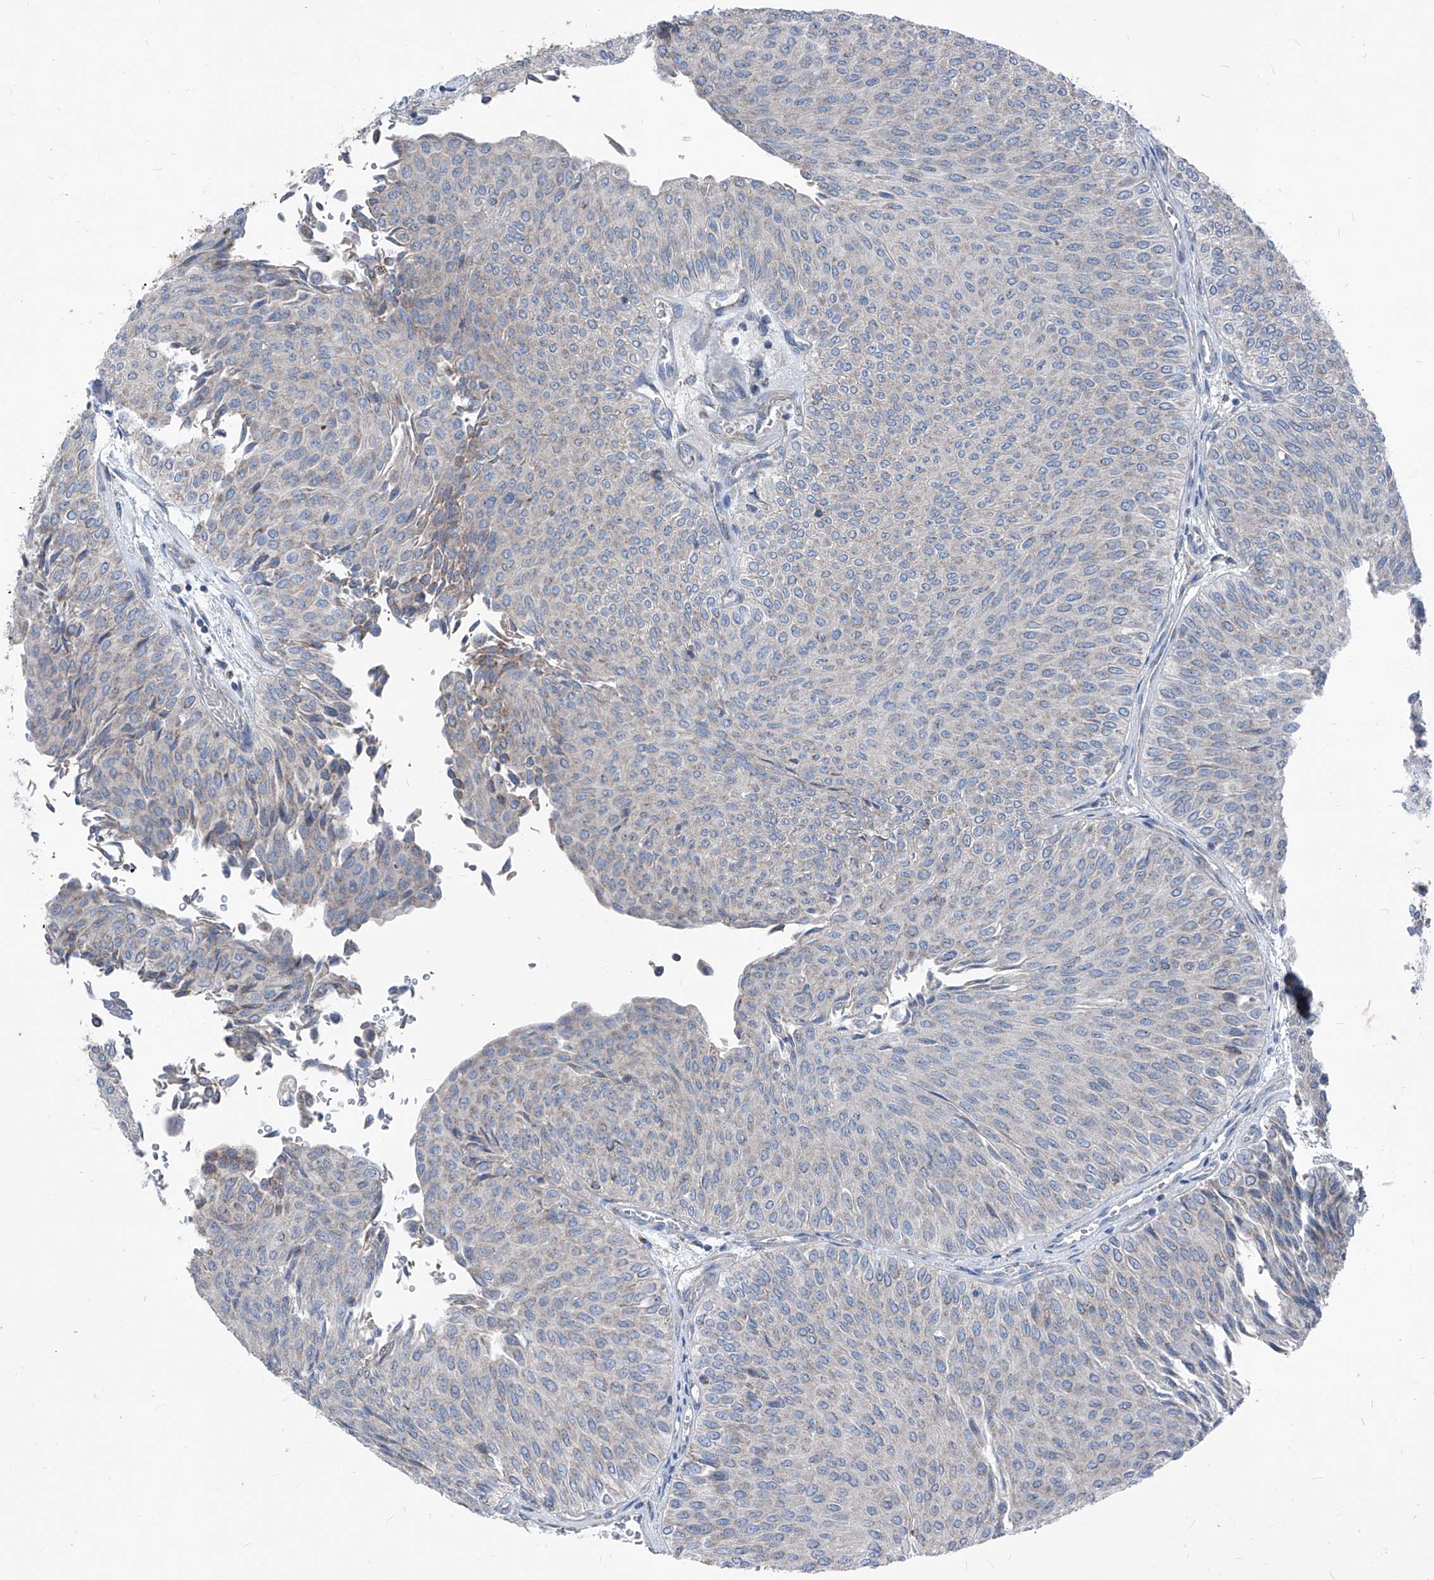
{"staining": {"intensity": "negative", "quantity": "none", "location": "none"}, "tissue": "urothelial cancer", "cell_type": "Tumor cells", "image_type": "cancer", "snomed": [{"axis": "morphology", "description": "Urothelial carcinoma, Low grade"}, {"axis": "topography", "description": "Urinary bladder"}], "caption": "A histopathology image of human urothelial cancer is negative for staining in tumor cells.", "gene": "AGPS", "patient": {"sex": "male", "age": 78}}